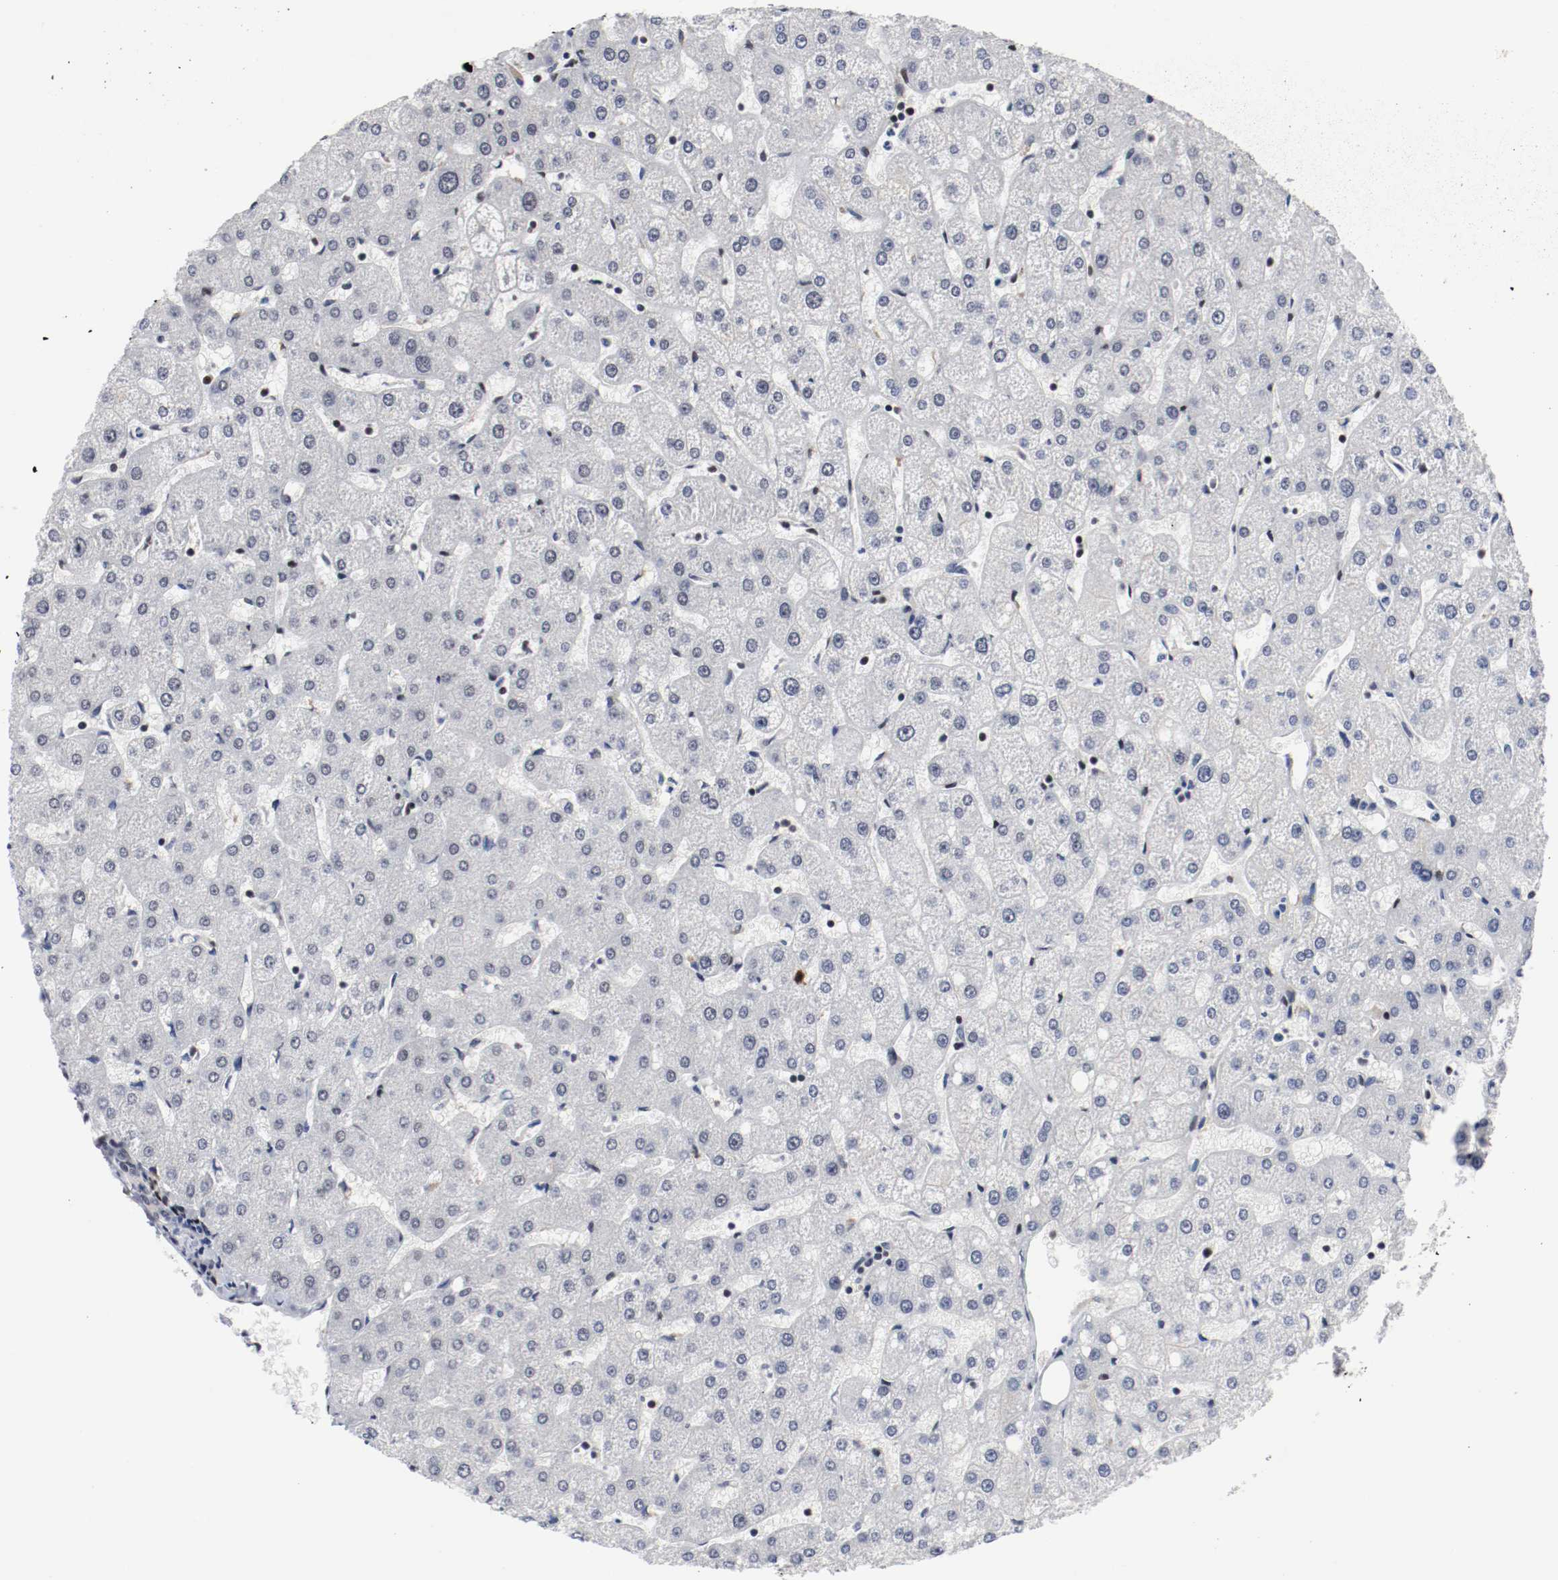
{"staining": {"intensity": "negative", "quantity": "none", "location": "none"}, "tissue": "liver", "cell_type": "Cholangiocytes", "image_type": "normal", "snomed": [{"axis": "morphology", "description": "Normal tissue, NOS"}, {"axis": "topography", "description": "Liver"}], "caption": "Immunohistochemistry (IHC) photomicrograph of benign liver: human liver stained with DAB exhibits no significant protein expression in cholangiocytes.", "gene": "MEF2D", "patient": {"sex": "male", "age": 67}}